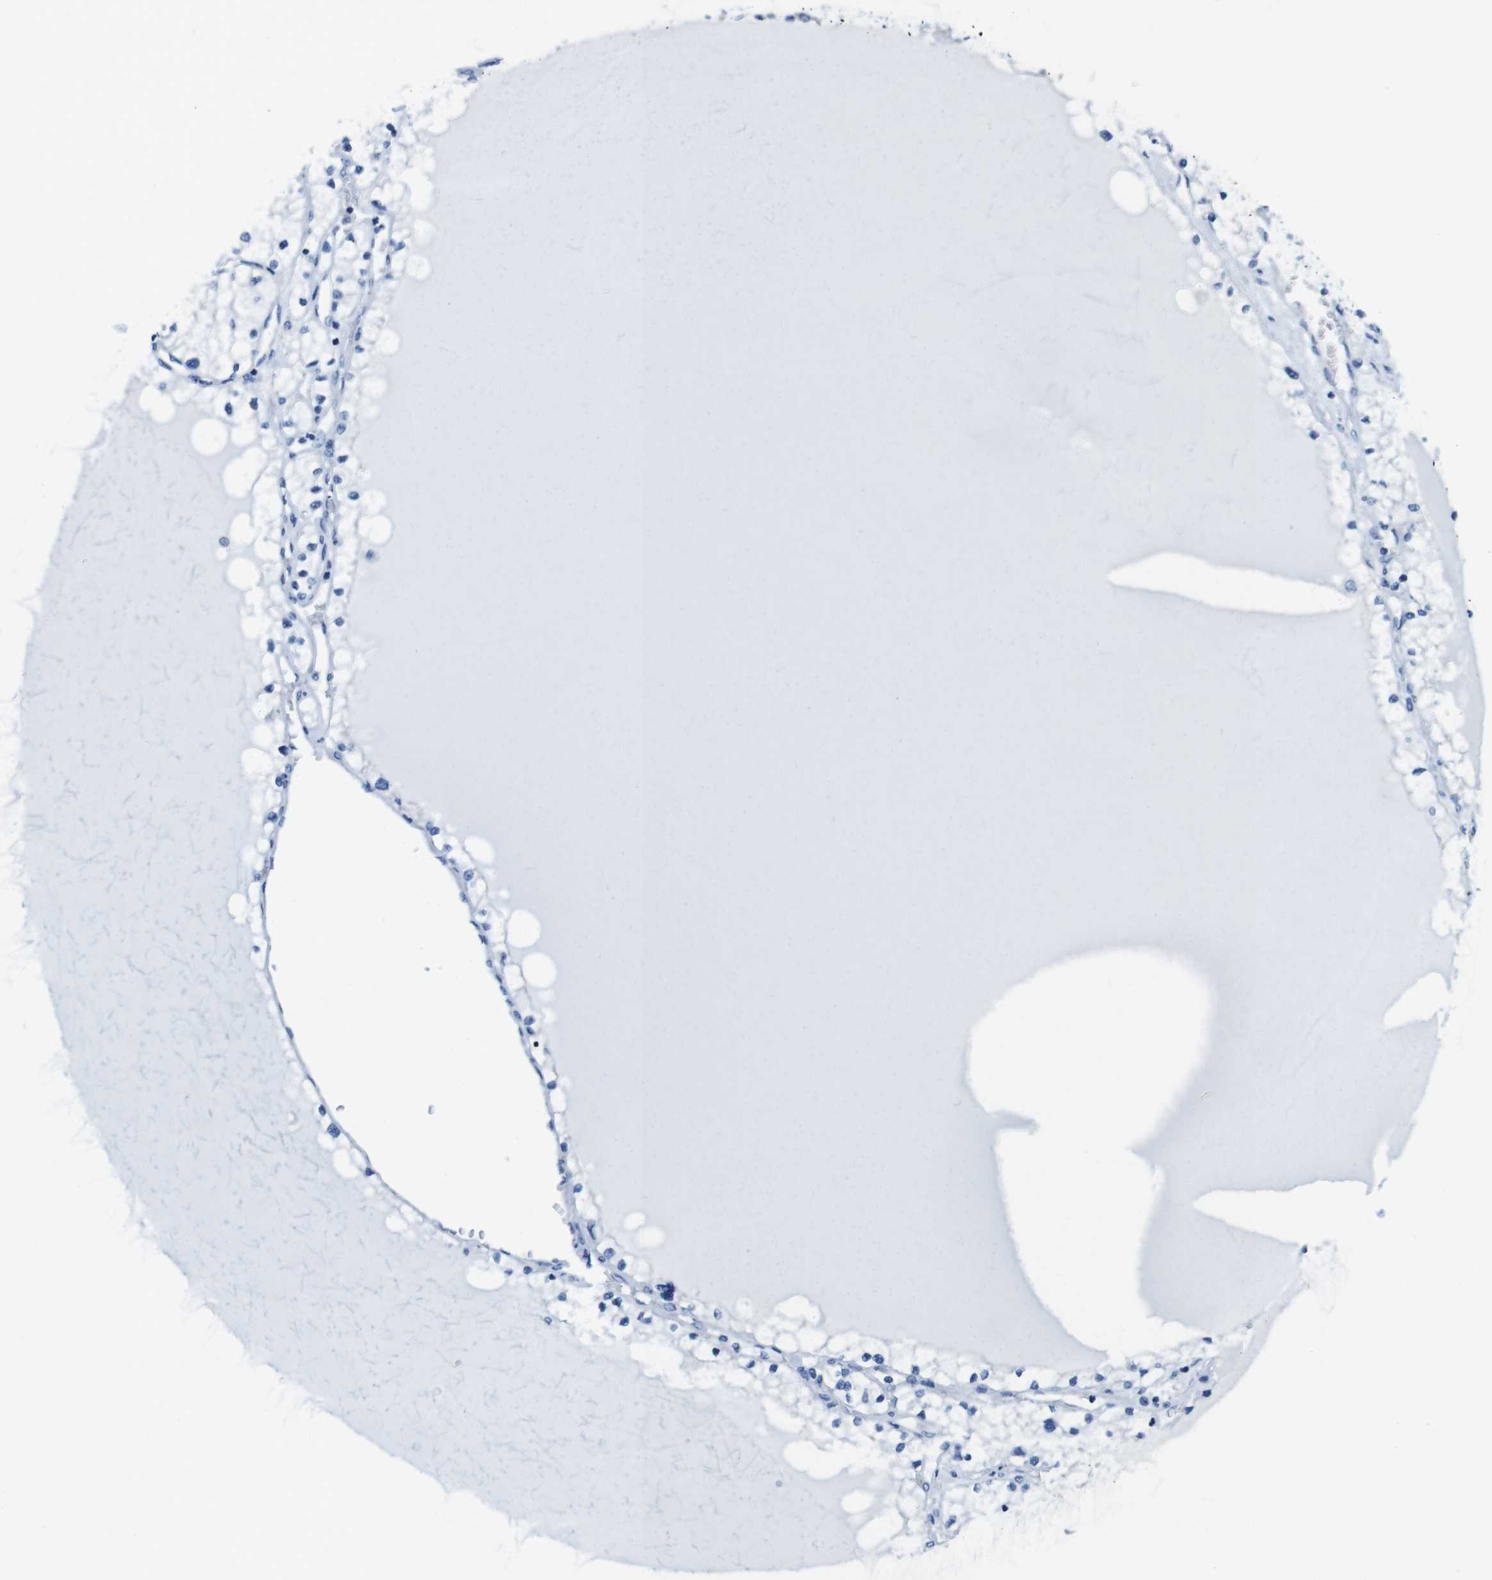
{"staining": {"intensity": "negative", "quantity": "none", "location": "none"}, "tissue": "renal cancer", "cell_type": "Tumor cells", "image_type": "cancer", "snomed": [{"axis": "morphology", "description": "Adenocarcinoma, NOS"}, {"axis": "topography", "description": "Kidney"}], "caption": "The histopathology image shows no significant staining in tumor cells of renal adenocarcinoma.", "gene": "ASIC5", "patient": {"sex": "male", "age": 68}}